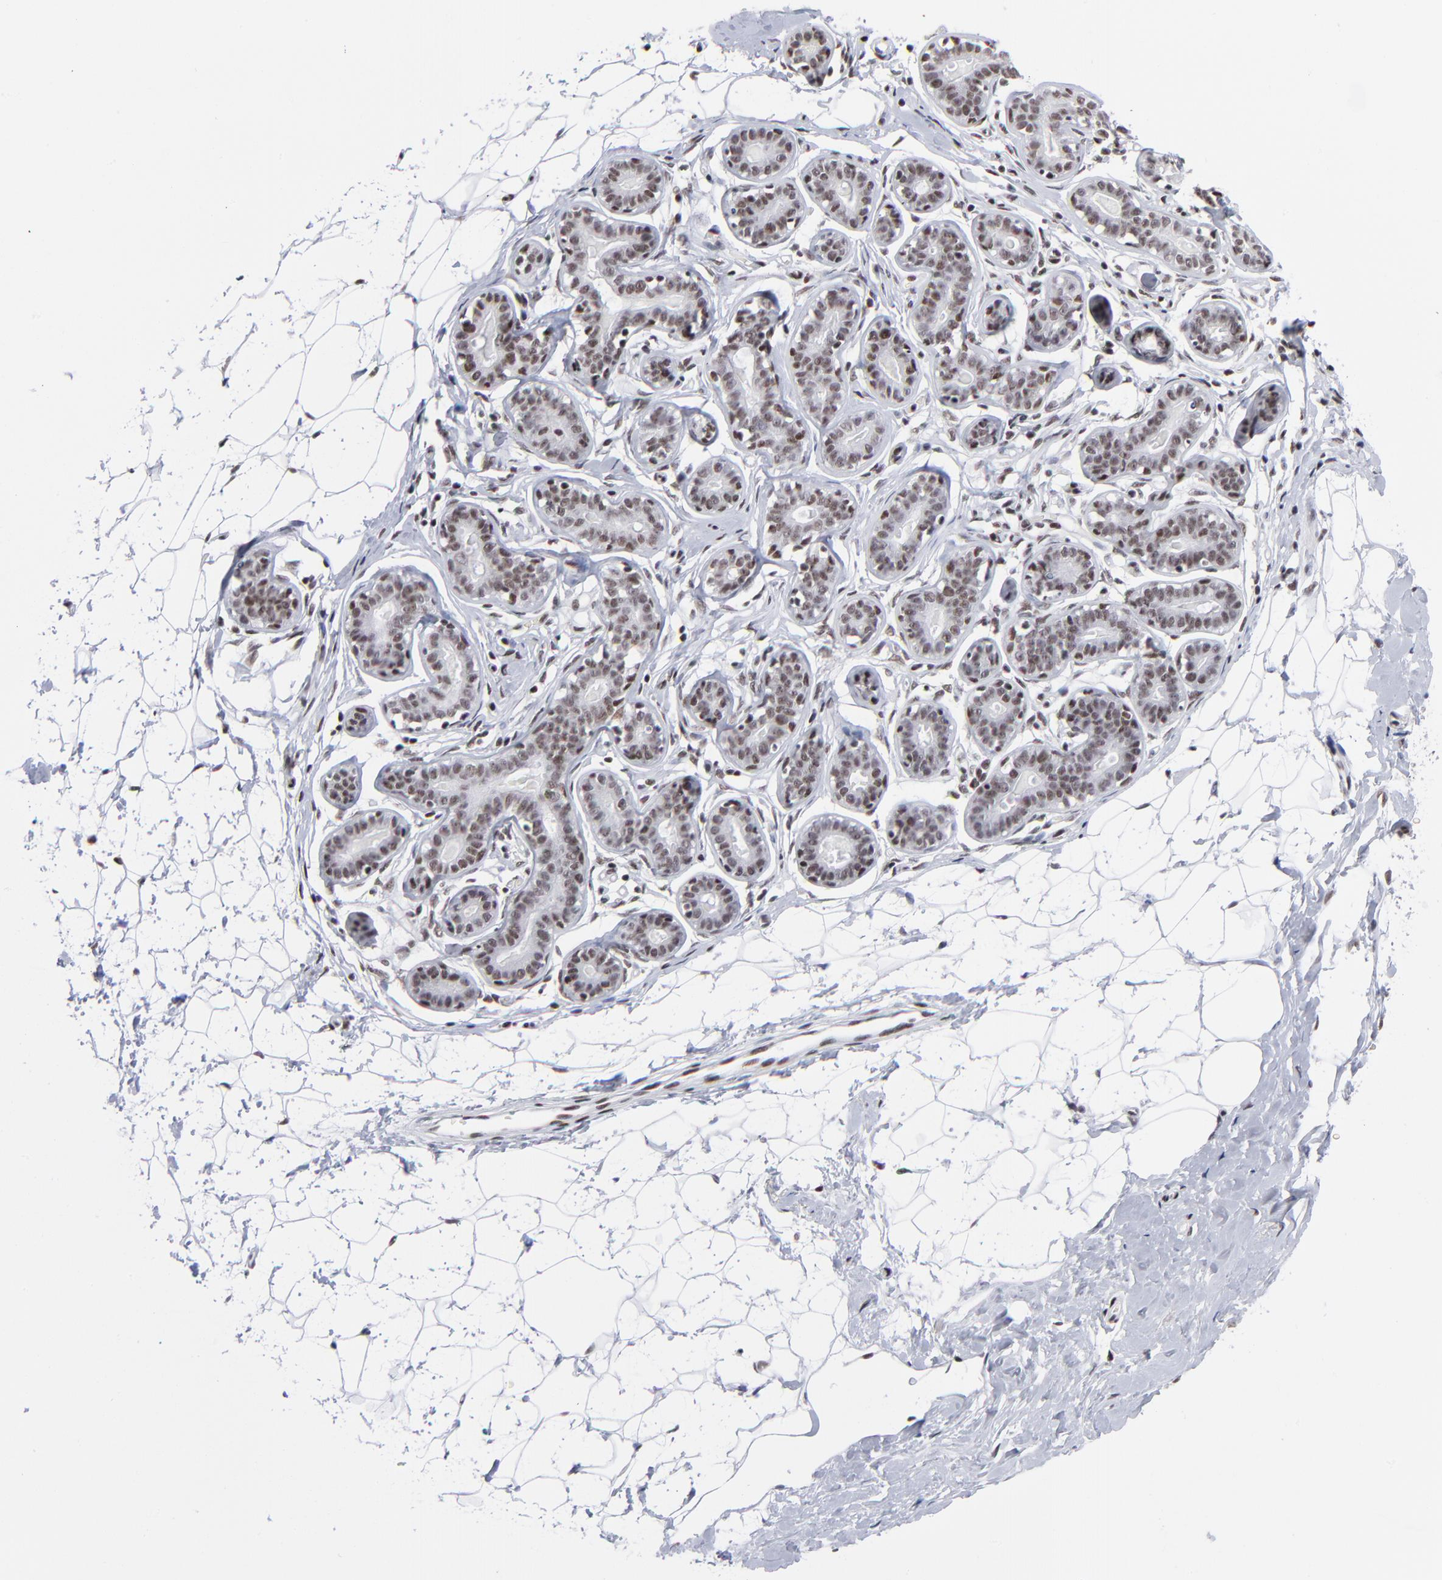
{"staining": {"intensity": "moderate", "quantity": ">75%", "location": "nuclear"}, "tissue": "breast", "cell_type": "Adipocytes", "image_type": "normal", "snomed": [{"axis": "morphology", "description": "Normal tissue, NOS"}, {"axis": "topography", "description": "Breast"}], "caption": "Normal breast reveals moderate nuclear positivity in about >75% of adipocytes (IHC, brightfield microscopy, high magnification)..", "gene": "SP2", "patient": {"sex": "female", "age": 22}}